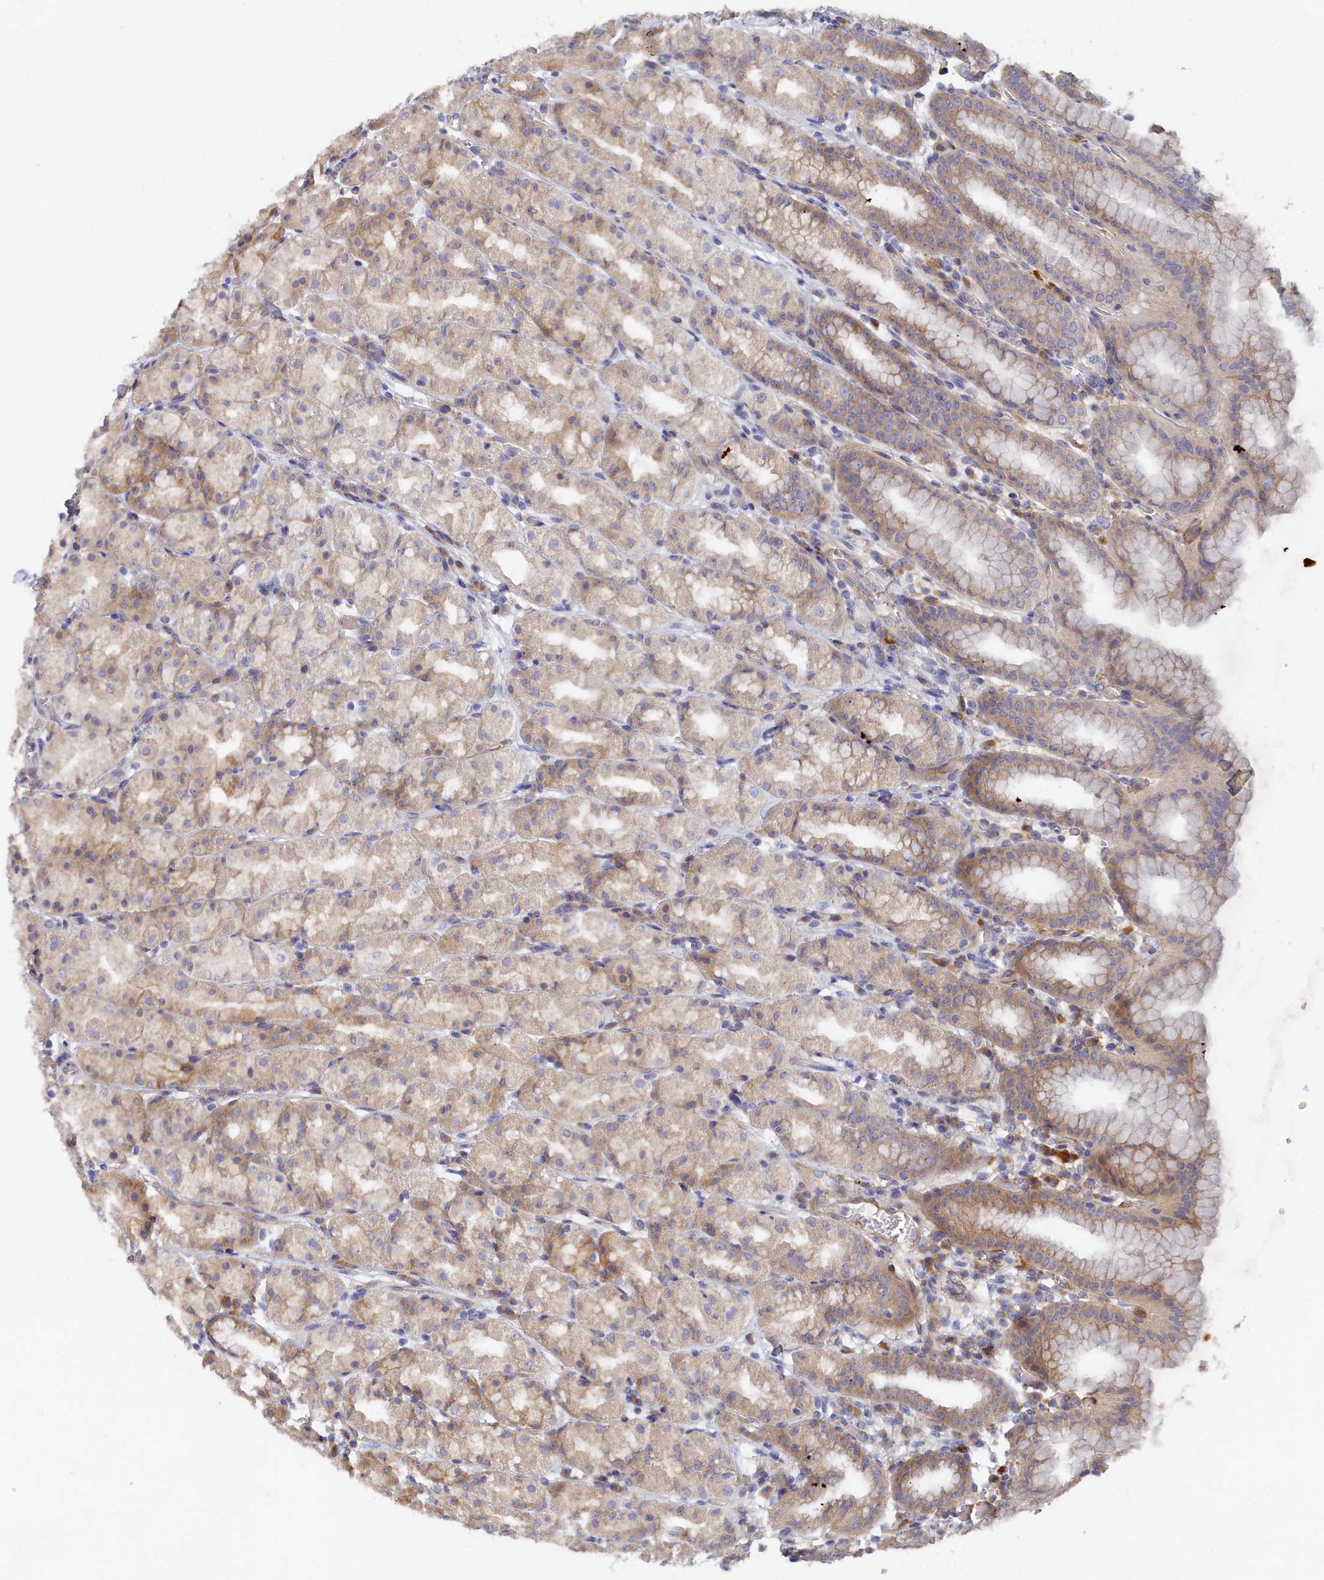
{"staining": {"intensity": "moderate", "quantity": "<25%", "location": "cytoplasmic/membranous"}, "tissue": "stomach", "cell_type": "Glandular cells", "image_type": "normal", "snomed": [{"axis": "morphology", "description": "Normal tissue, NOS"}, {"axis": "topography", "description": "Stomach, upper"}], "caption": "Normal stomach was stained to show a protein in brown. There is low levels of moderate cytoplasmic/membranous staining in approximately <25% of glandular cells.", "gene": "SPATA5L1", "patient": {"sex": "male", "age": 68}}